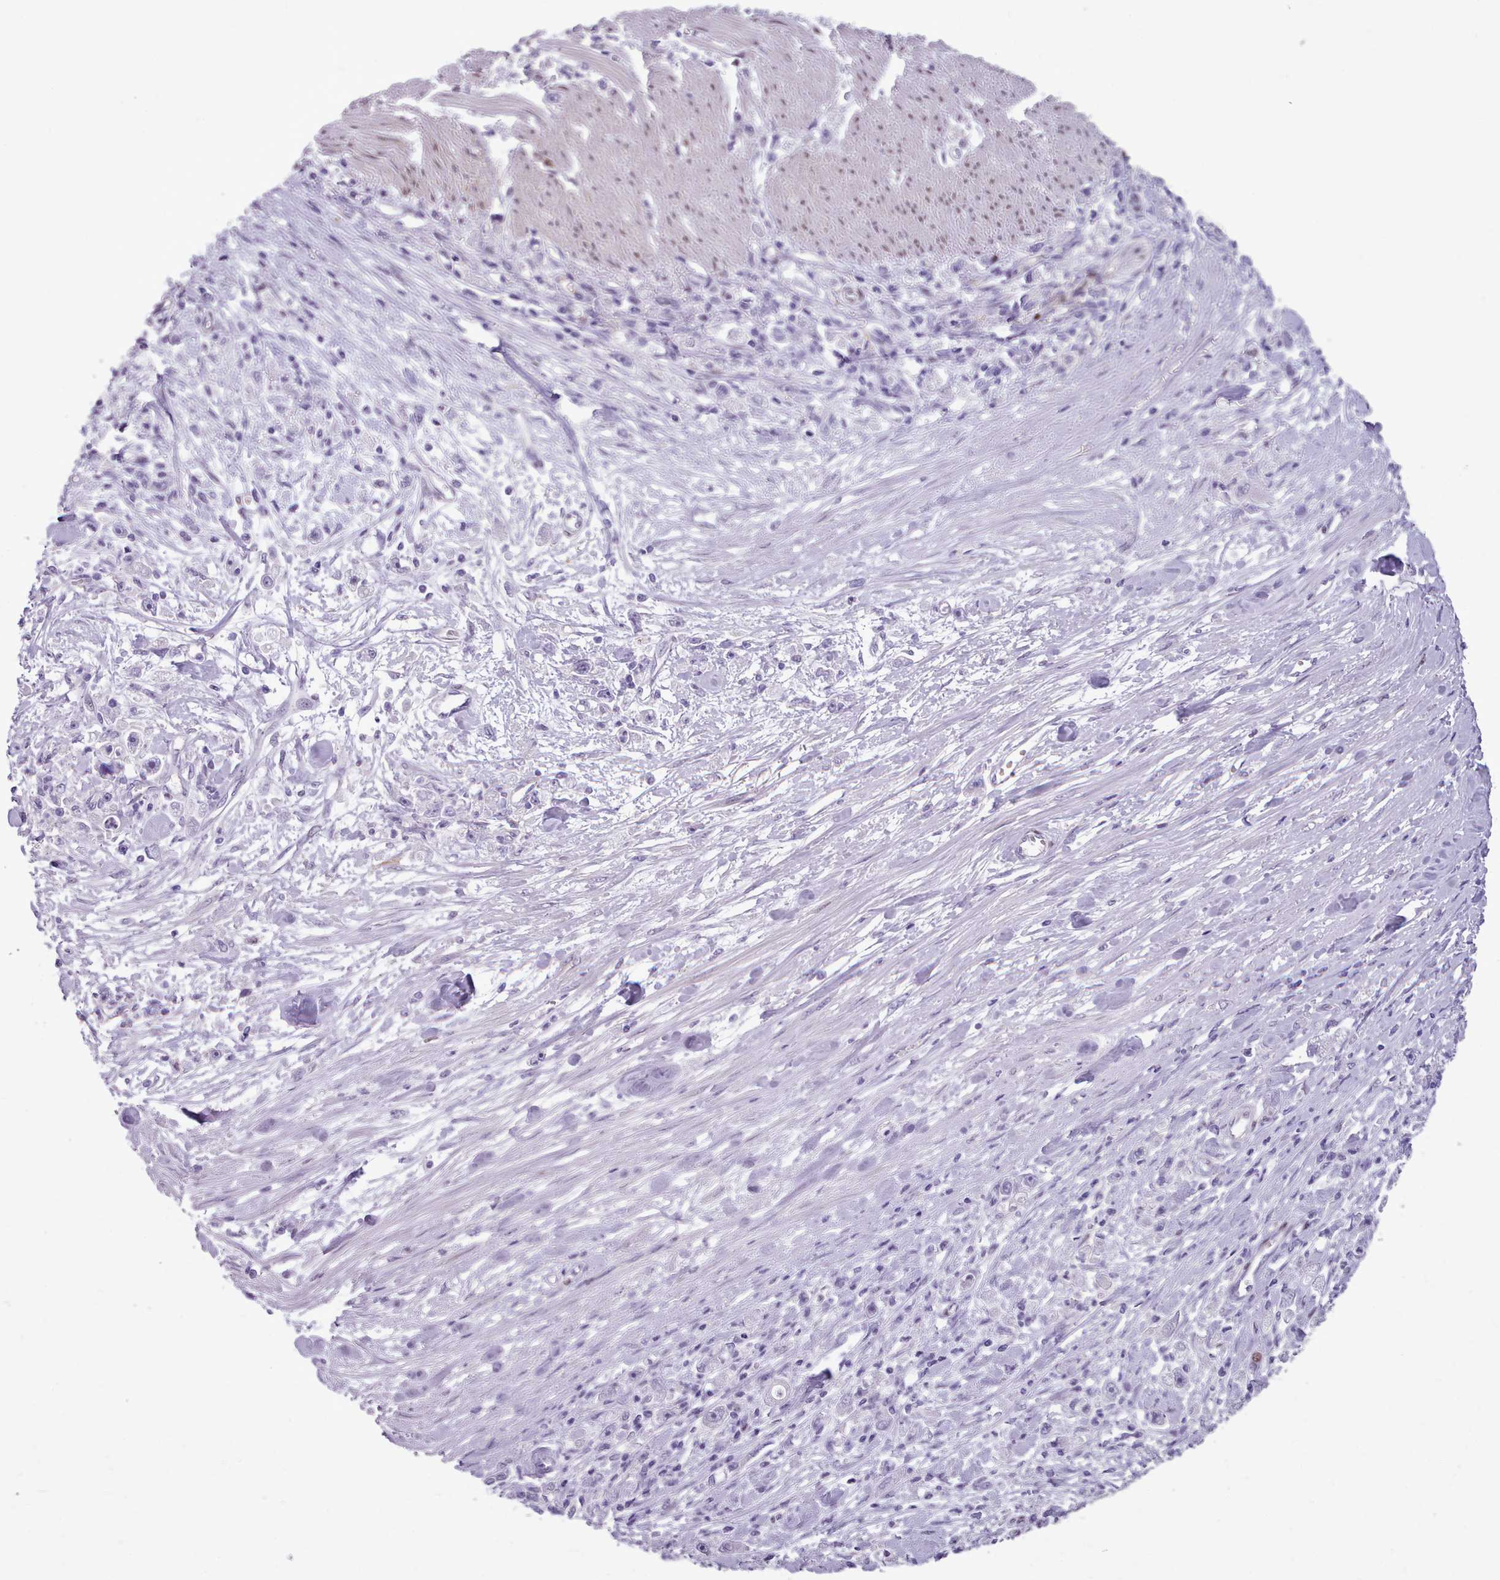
{"staining": {"intensity": "negative", "quantity": "none", "location": "none"}, "tissue": "stomach cancer", "cell_type": "Tumor cells", "image_type": "cancer", "snomed": [{"axis": "morphology", "description": "Adenocarcinoma, NOS"}, {"axis": "topography", "description": "Stomach"}], "caption": "Tumor cells are negative for protein expression in human adenocarcinoma (stomach).", "gene": "KCNT2", "patient": {"sex": "female", "age": 59}}